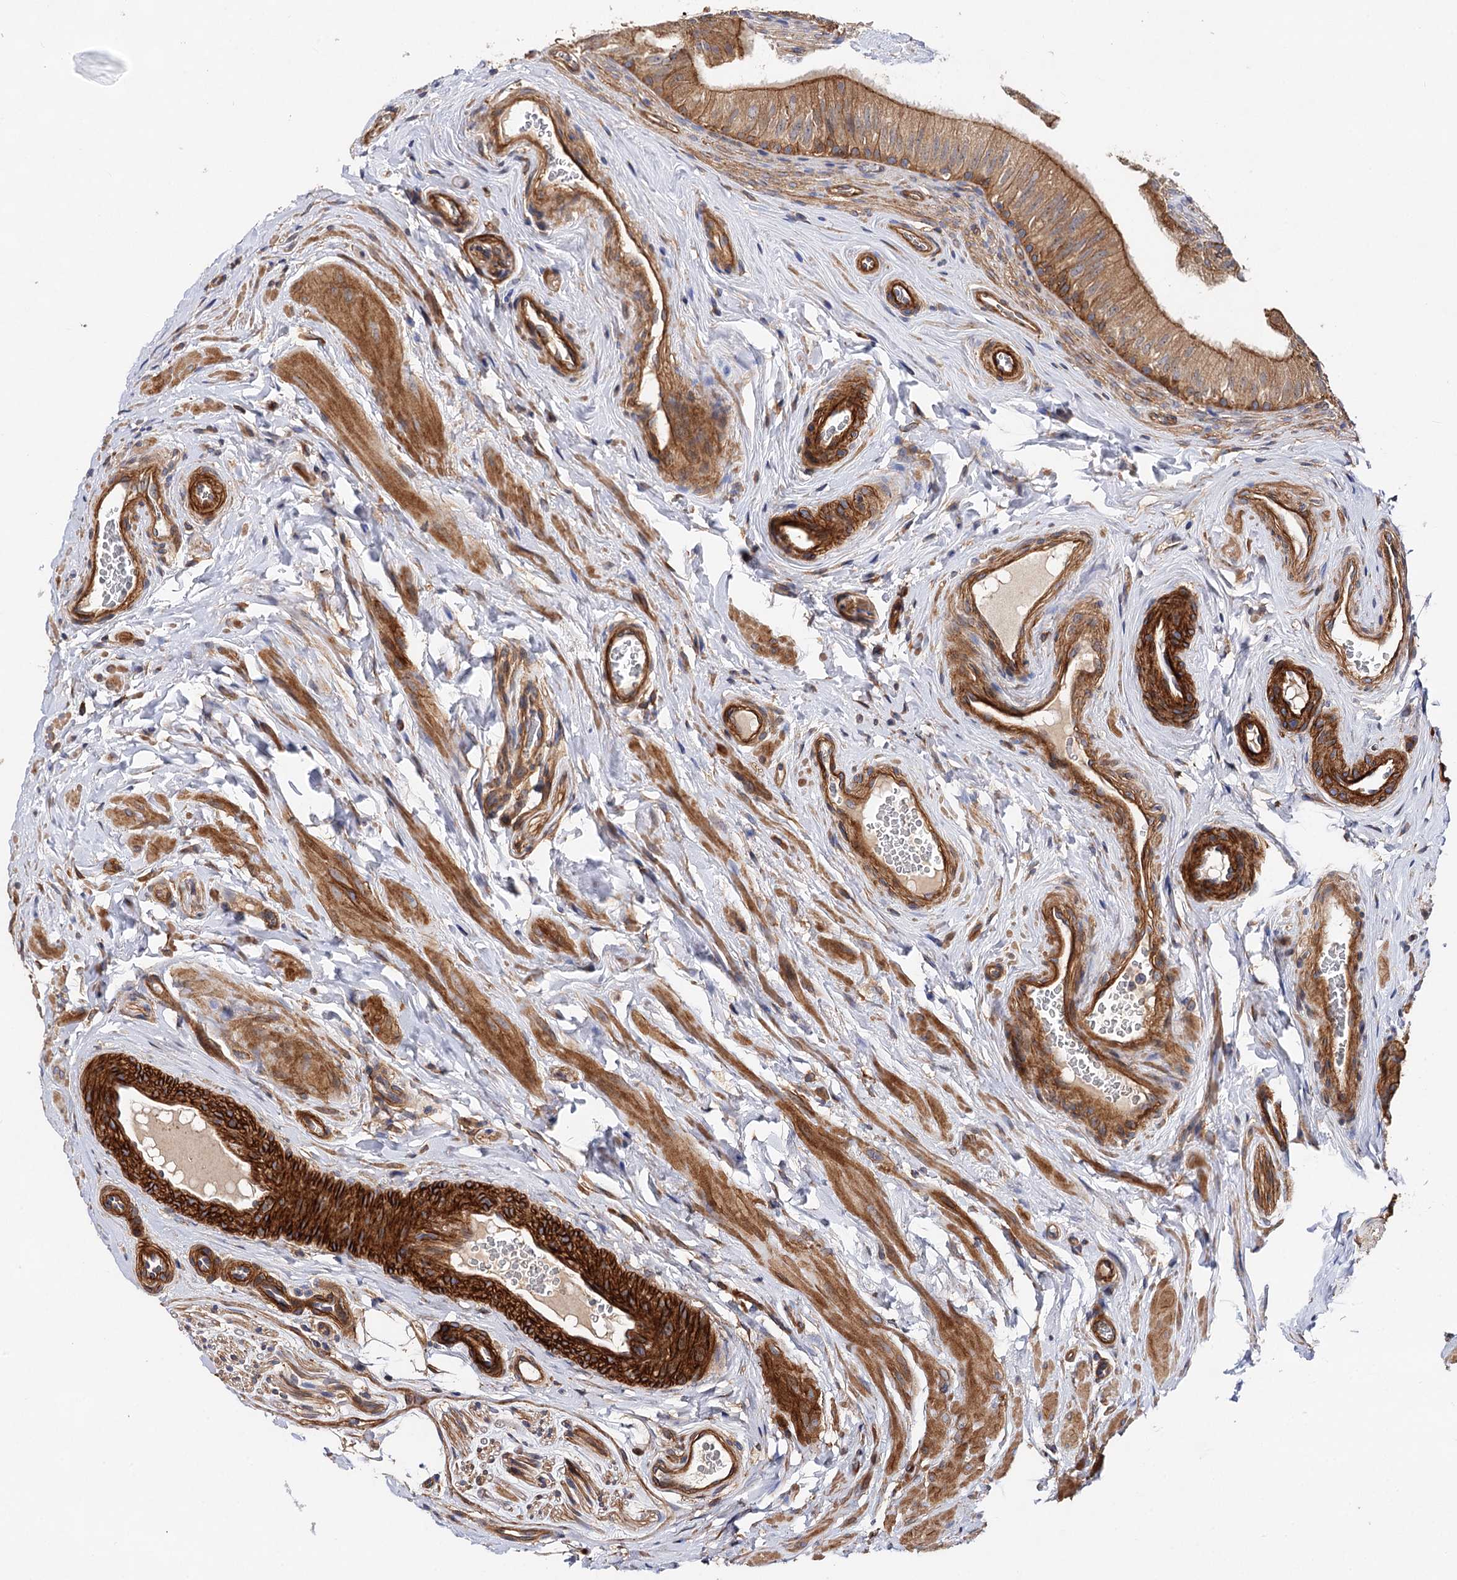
{"staining": {"intensity": "moderate", "quantity": ">75%", "location": "cytoplasmic/membranous"}, "tissue": "epididymis", "cell_type": "Glandular cells", "image_type": "normal", "snomed": [{"axis": "morphology", "description": "Normal tissue, NOS"}, {"axis": "topography", "description": "Epididymis"}], "caption": "Normal epididymis shows moderate cytoplasmic/membranous expression in approximately >75% of glandular cells, visualized by immunohistochemistry.", "gene": "CSAD", "patient": {"sex": "male", "age": 46}}